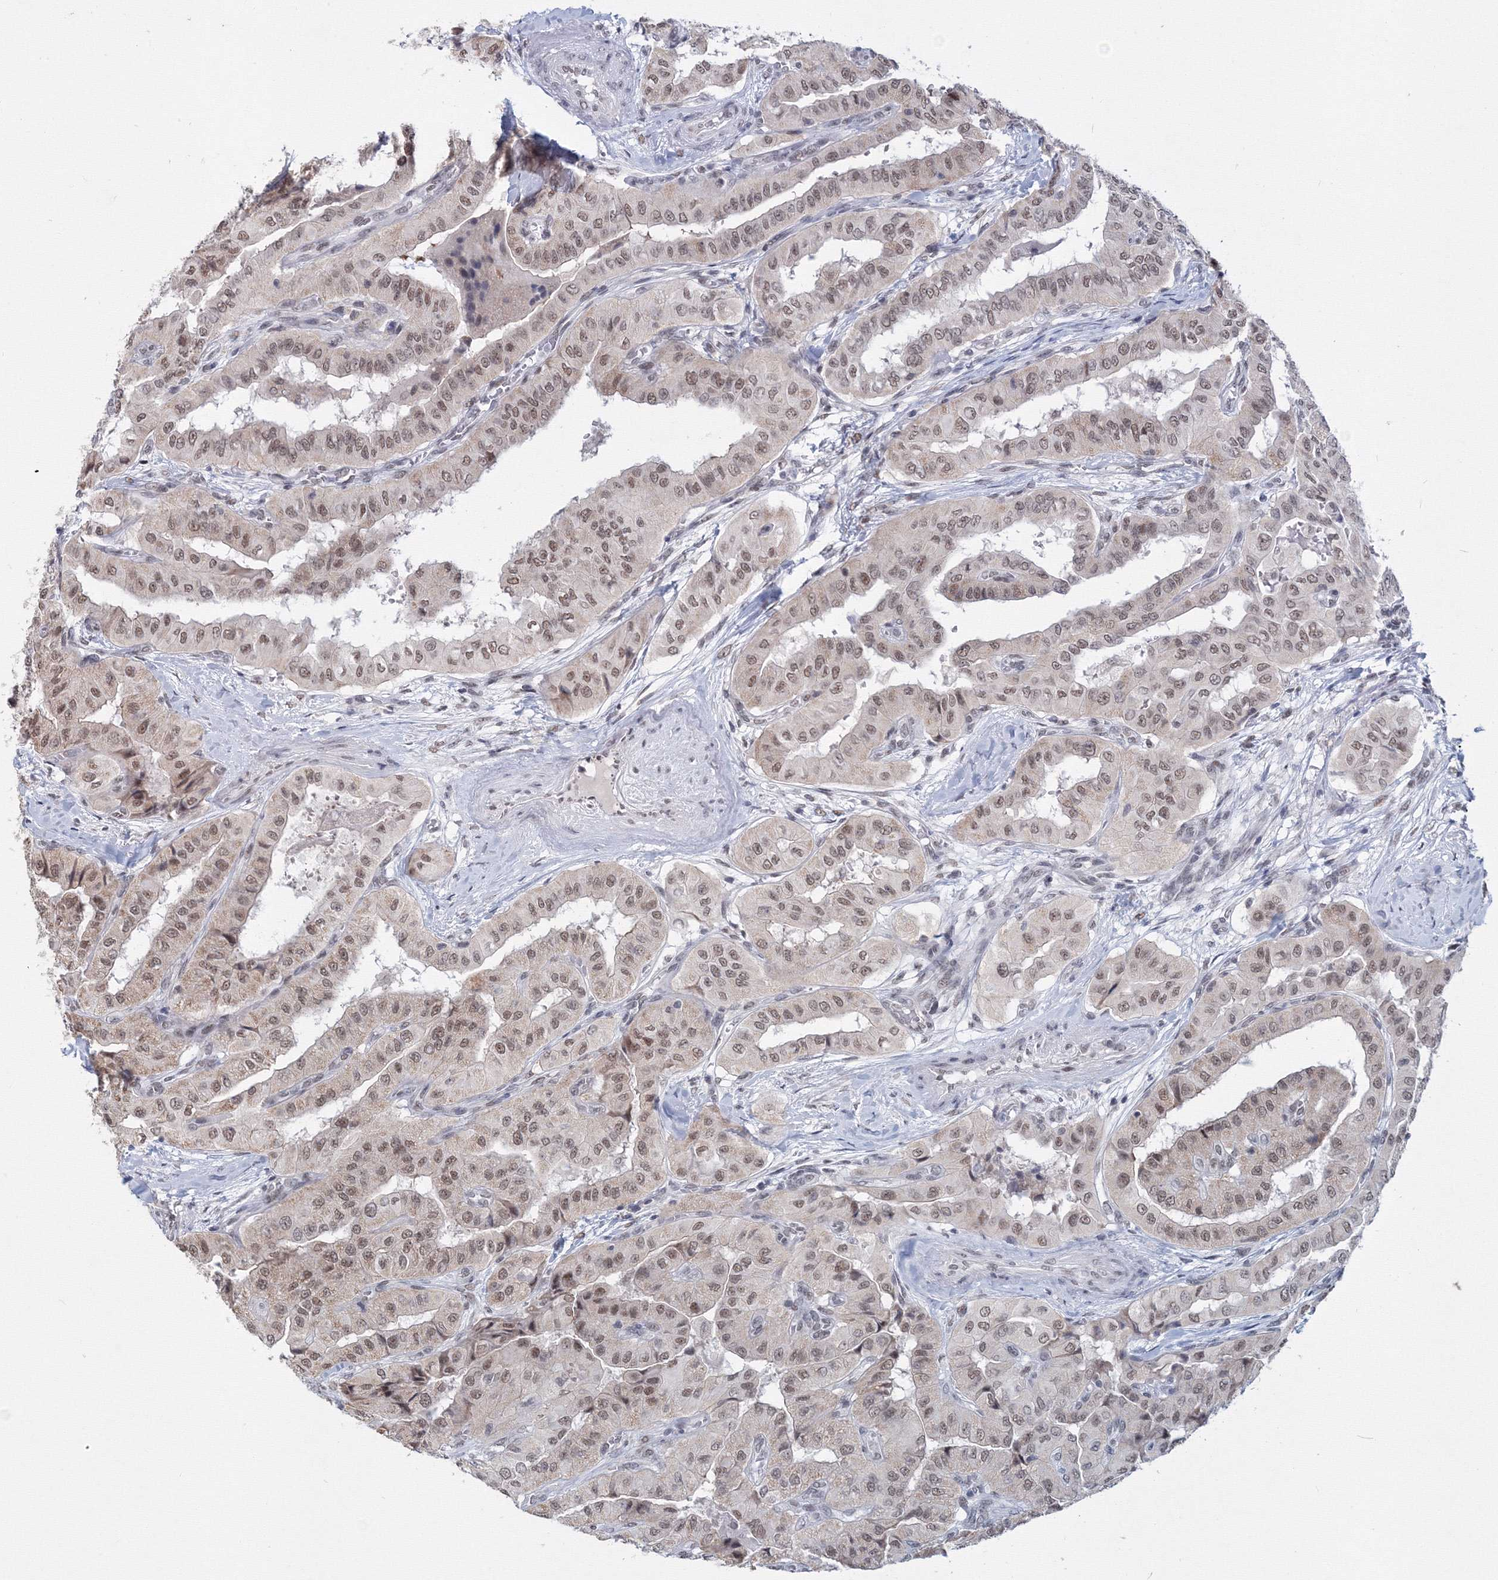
{"staining": {"intensity": "moderate", "quantity": ">75%", "location": "nuclear"}, "tissue": "thyroid cancer", "cell_type": "Tumor cells", "image_type": "cancer", "snomed": [{"axis": "morphology", "description": "Papillary adenocarcinoma, NOS"}, {"axis": "topography", "description": "Thyroid gland"}], "caption": "Immunohistochemical staining of human thyroid cancer reveals medium levels of moderate nuclear expression in approximately >75% of tumor cells.", "gene": "SF3B6", "patient": {"sex": "female", "age": 59}}